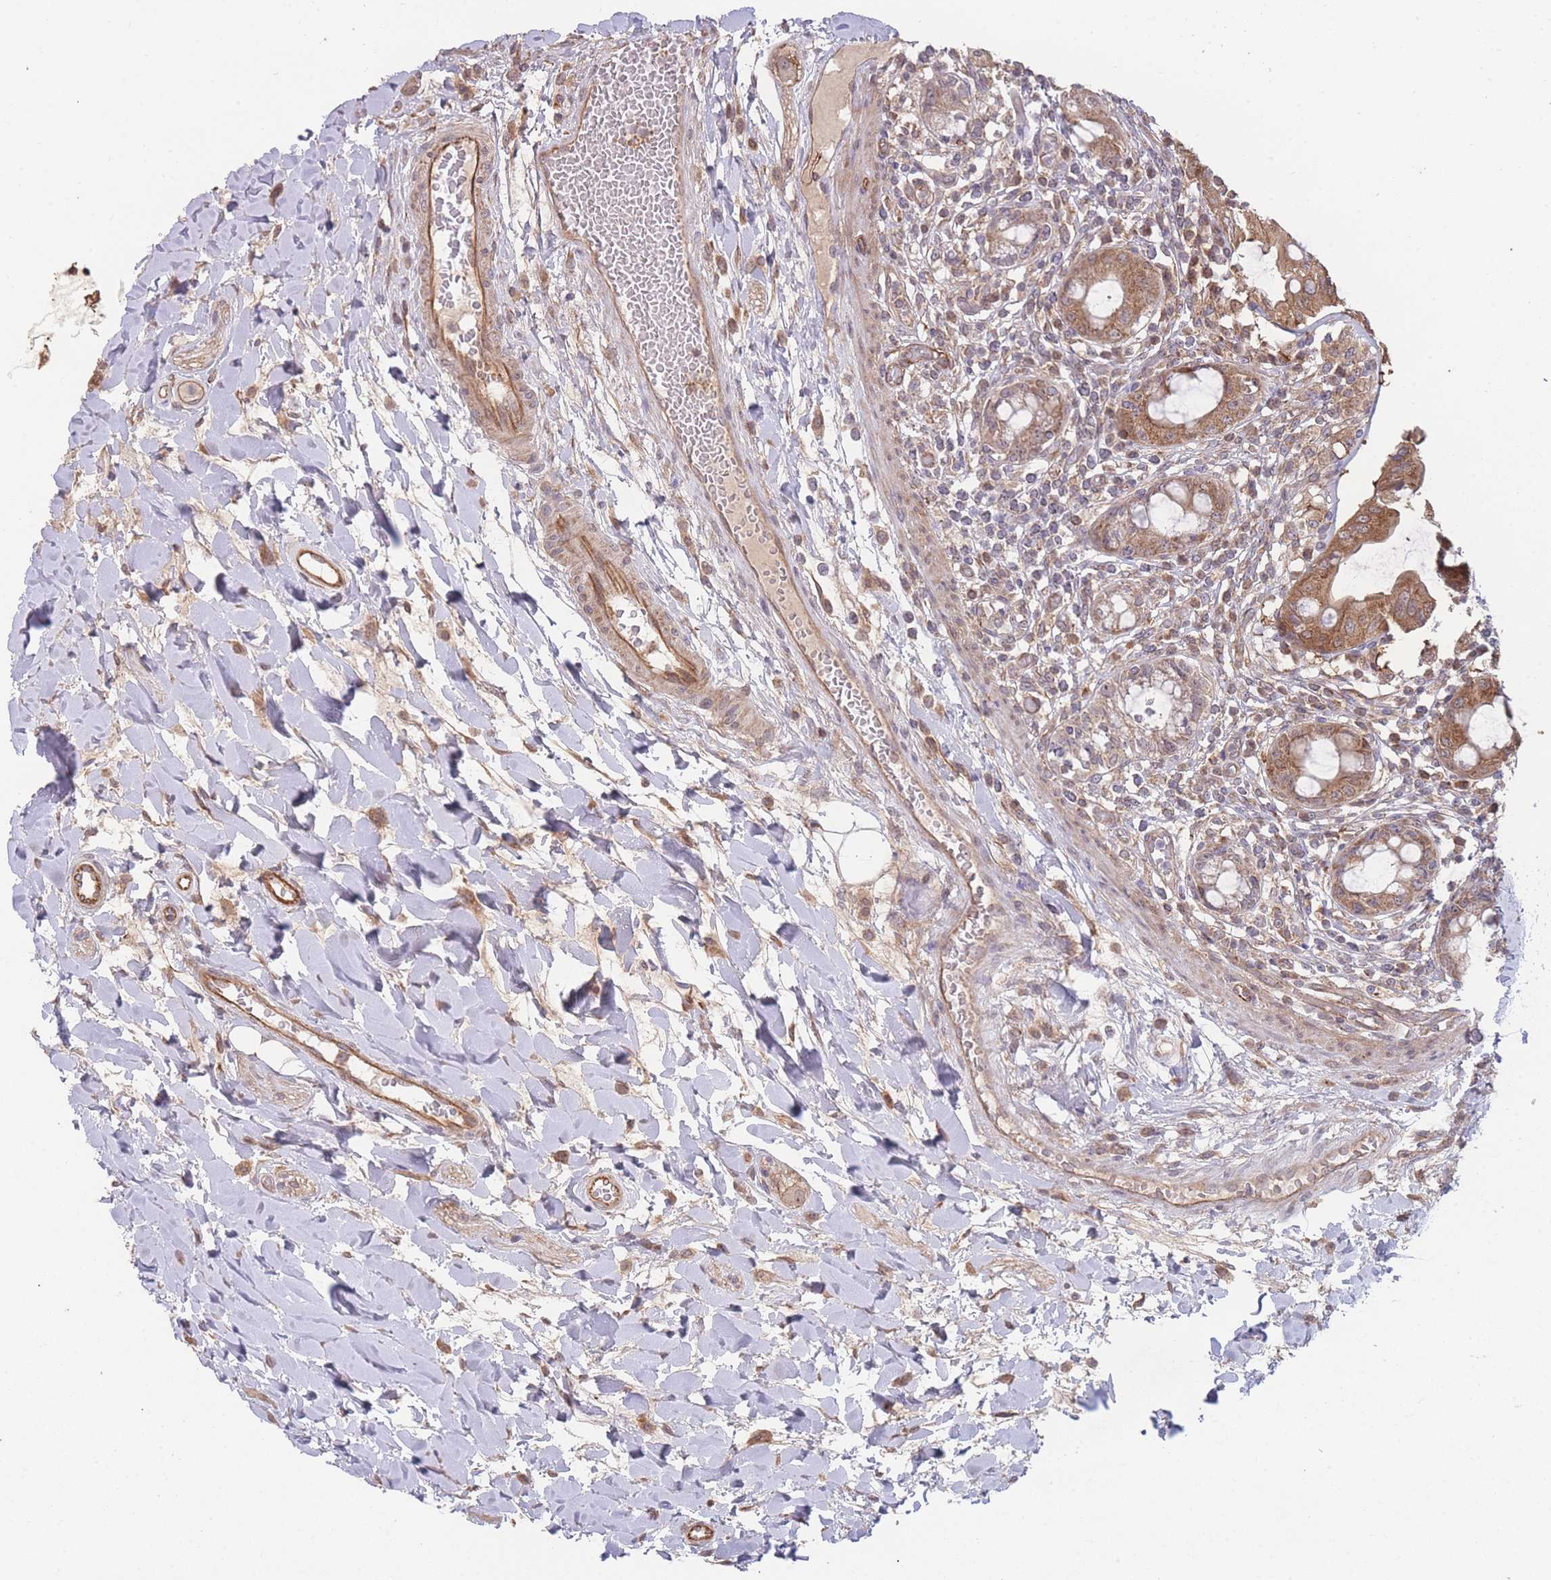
{"staining": {"intensity": "strong", "quantity": ">75%", "location": "cytoplasmic/membranous"}, "tissue": "rectum", "cell_type": "Glandular cells", "image_type": "normal", "snomed": [{"axis": "morphology", "description": "Normal tissue, NOS"}, {"axis": "topography", "description": "Rectum"}], "caption": "Glandular cells display strong cytoplasmic/membranous staining in about >75% of cells in benign rectum. (brown staining indicates protein expression, while blue staining denotes nuclei).", "gene": "PXMP4", "patient": {"sex": "female", "age": 57}}